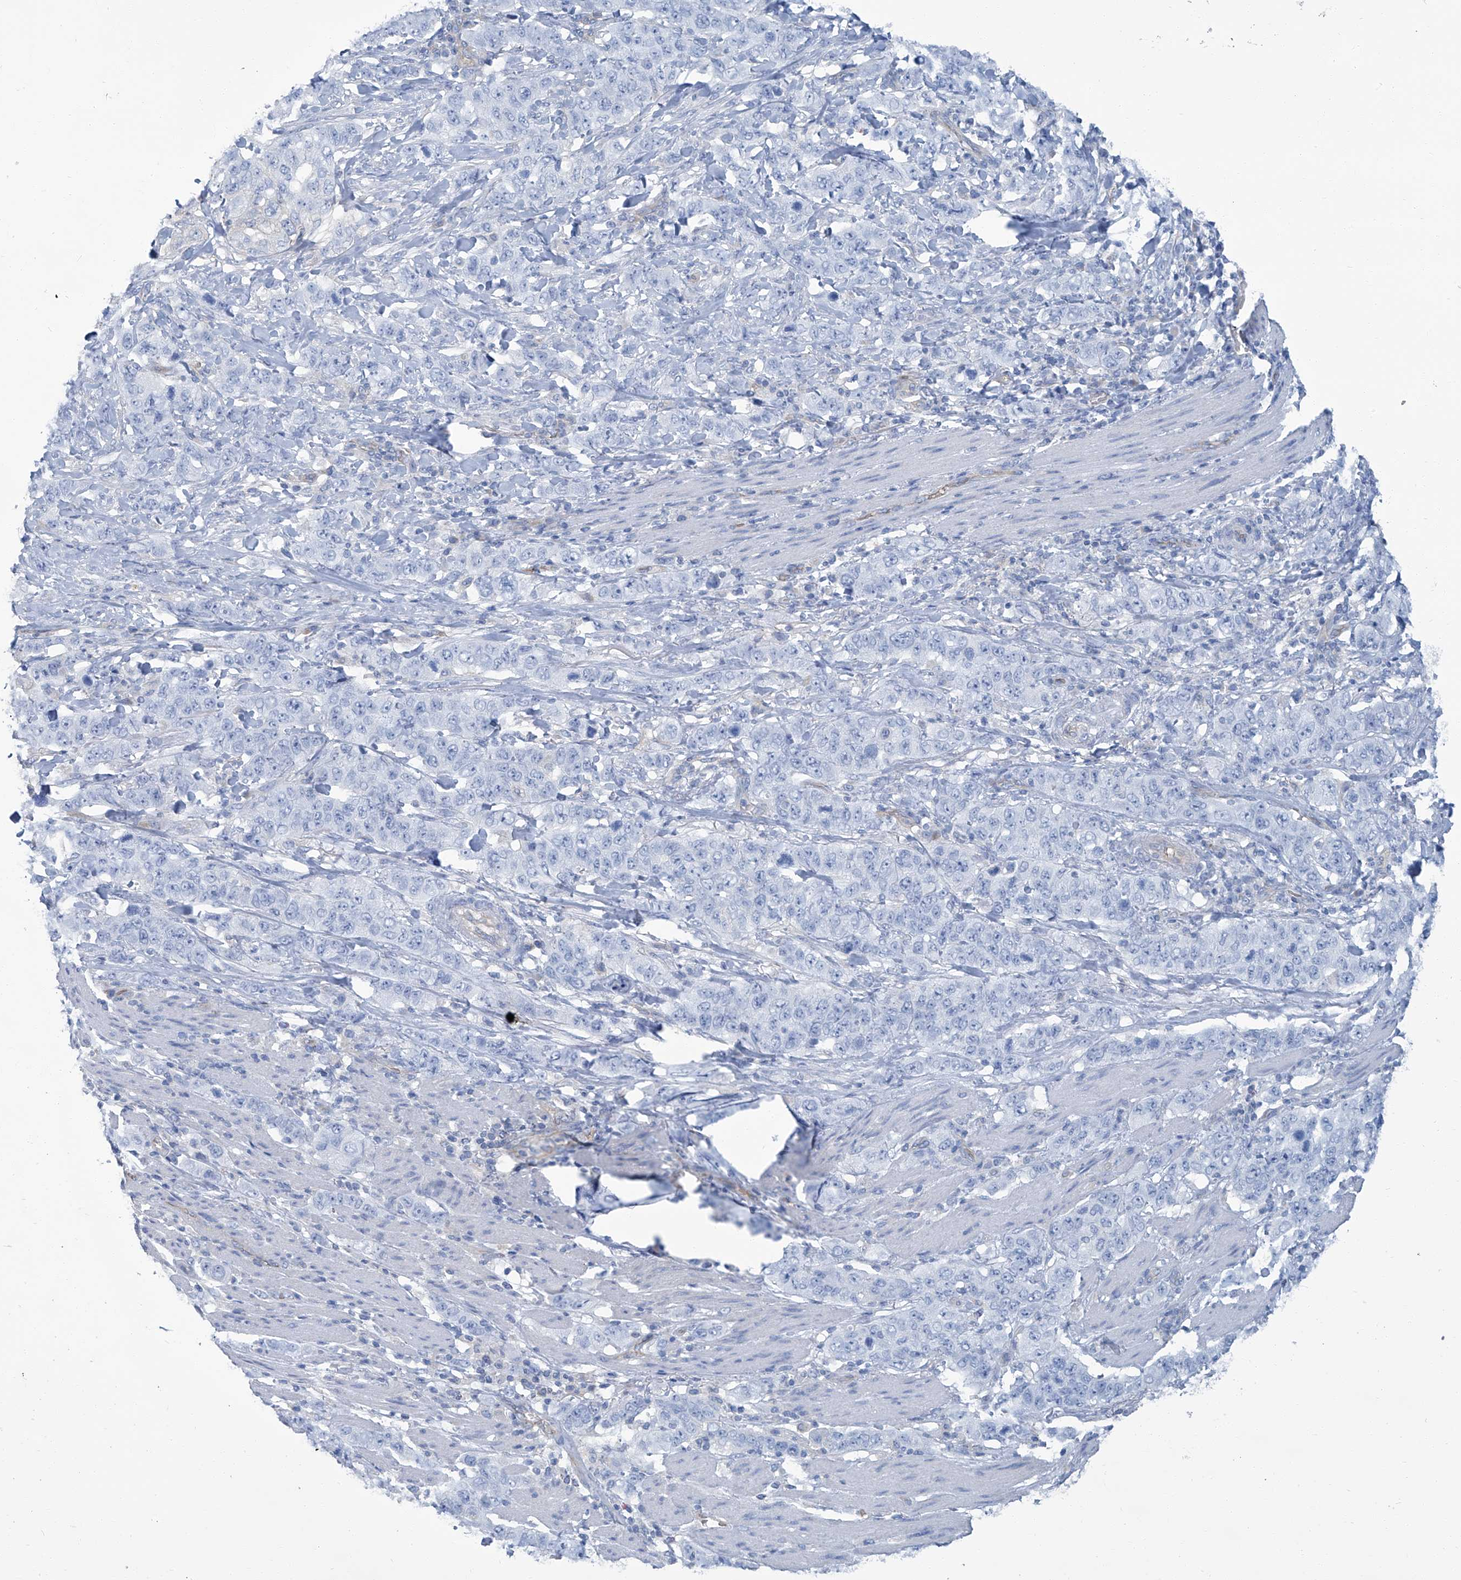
{"staining": {"intensity": "negative", "quantity": "none", "location": "none"}, "tissue": "stomach cancer", "cell_type": "Tumor cells", "image_type": "cancer", "snomed": [{"axis": "morphology", "description": "Adenocarcinoma, NOS"}, {"axis": "topography", "description": "Stomach"}], "caption": "Immunohistochemistry photomicrograph of neoplastic tissue: human stomach adenocarcinoma stained with DAB shows no significant protein staining in tumor cells.", "gene": "PFKL", "patient": {"sex": "male", "age": 48}}